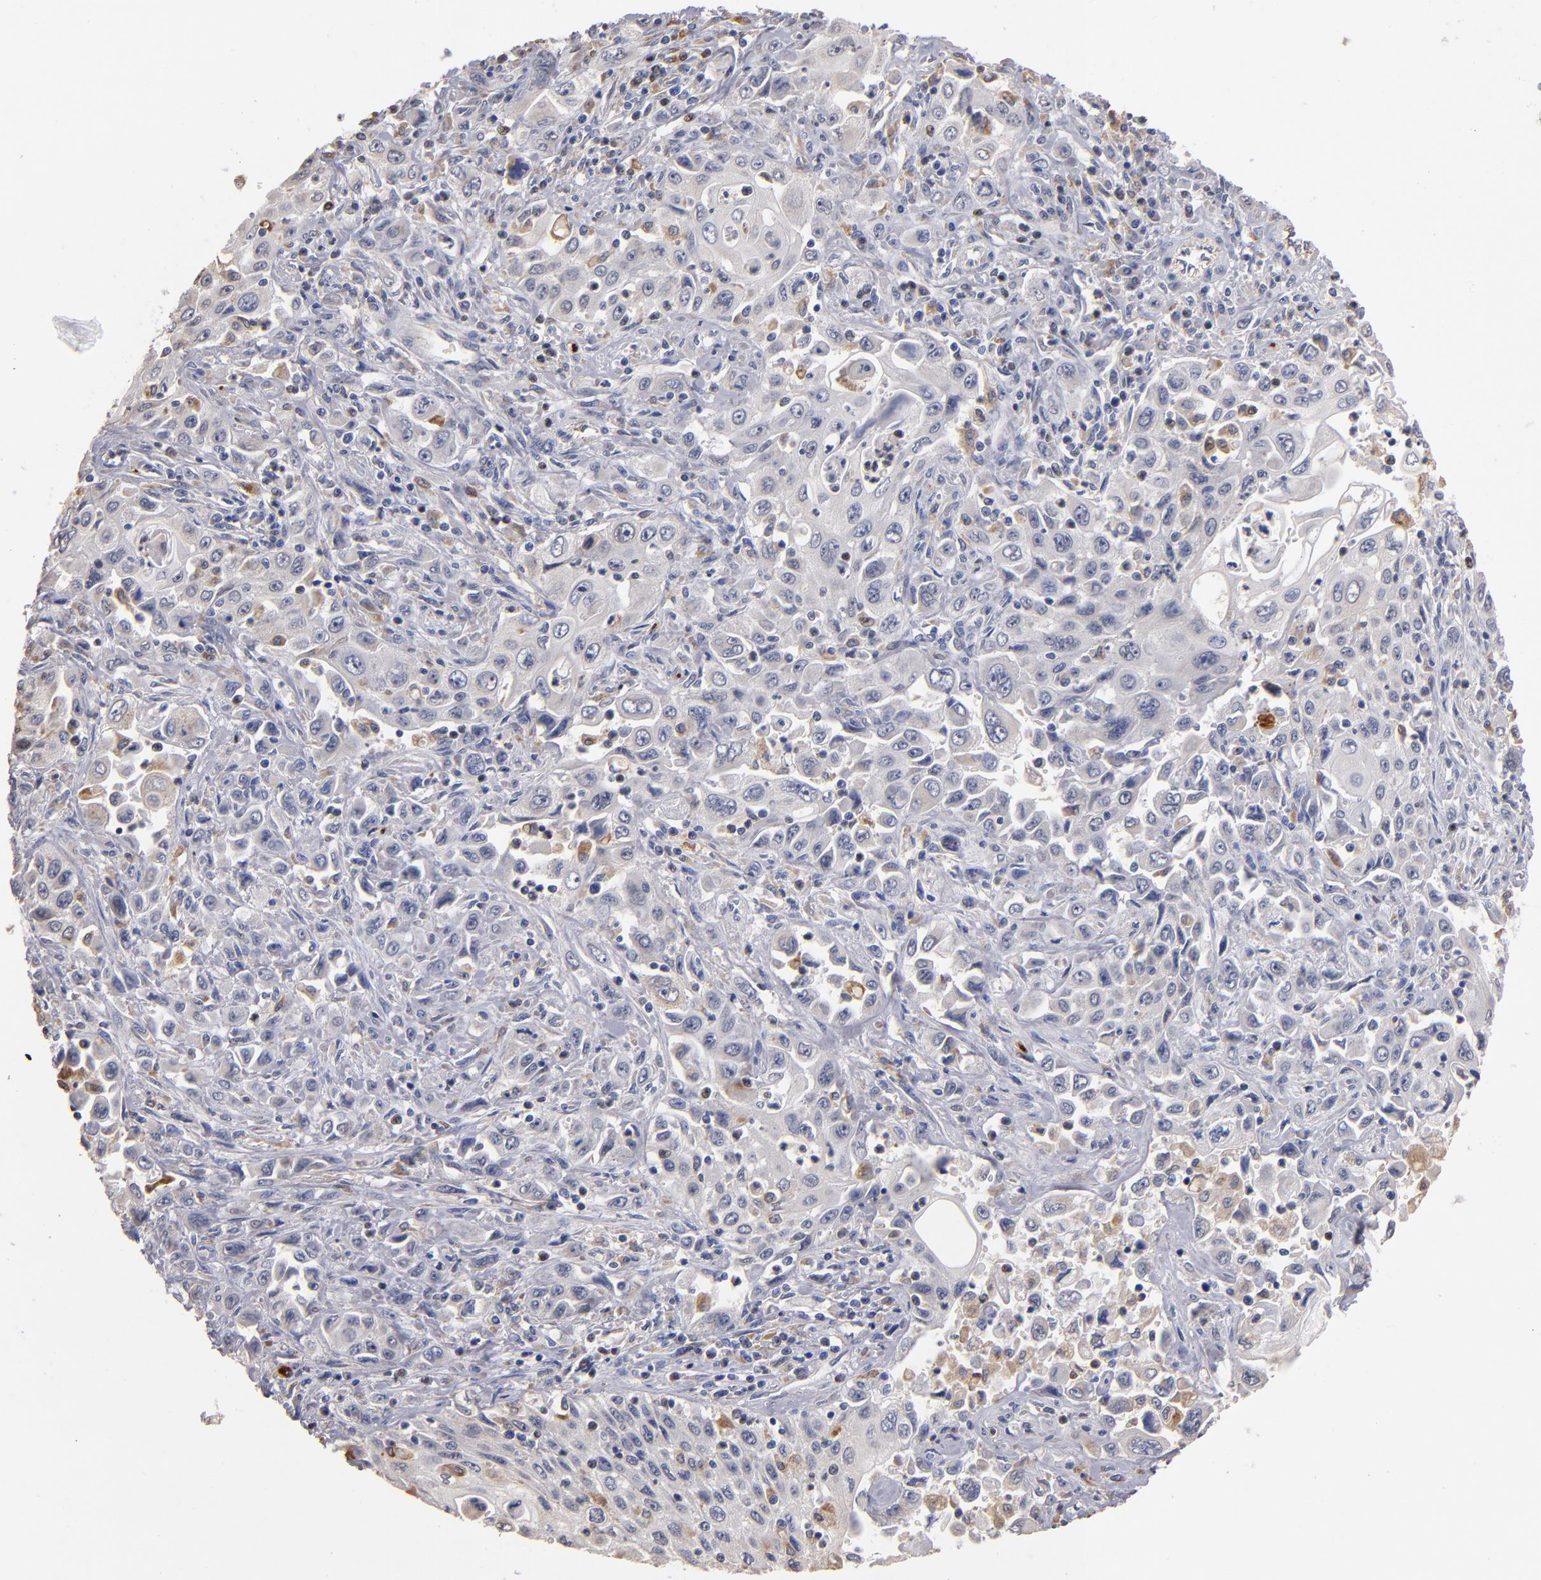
{"staining": {"intensity": "weak", "quantity": "<25%", "location": "cytoplasmic/membranous"}, "tissue": "pancreatic cancer", "cell_type": "Tumor cells", "image_type": "cancer", "snomed": [{"axis": "morphology", "description": "Adenocarcinoma, NOS"}, {"axis": "topography", "description": "Pancreas"}], "caption": "Pancreatic cancer stained for a protein using immunohistochemistry shows no staining tumor cells.", "gene": "SELP", "patient": {"sex": "male", "age": 70}}